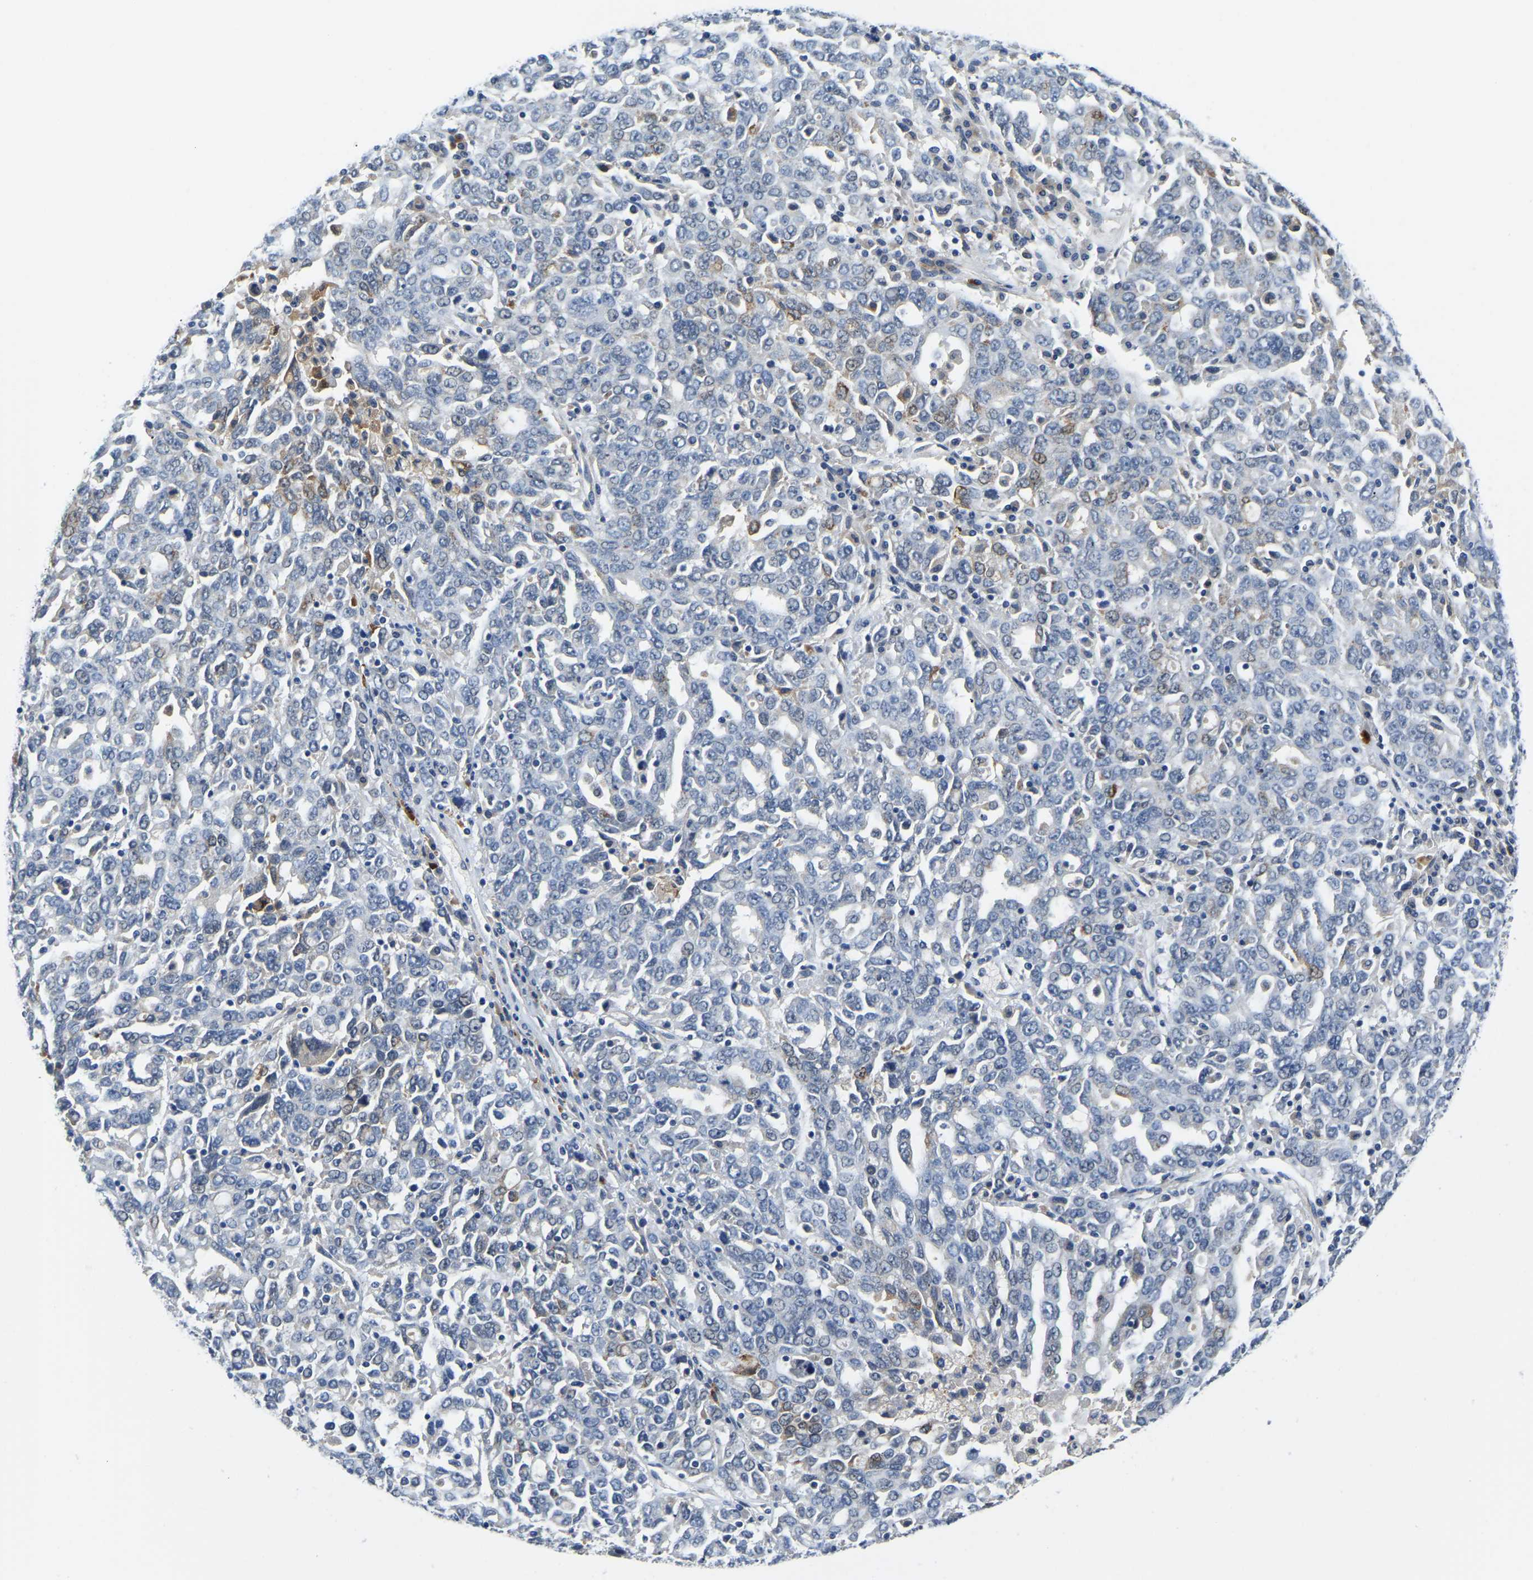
{"staining": {"intensity": "negative", "quantity": "none", "location": "none"}, "tissue": "ovarian cancer", "cell_type": "Tumor cells", "image_type": "cancer", "snomed": [{"axis": "morphology", "description": "Carcinoma, endometroid"}, {"axis": "topography", "description": "Ovary"}], "caption": "DAB (3,3'-diaminobenzidine) immunohistochemical staining of ovarian endometroid carcinoma displays no significant positivity in tumor cells.", "gene": "LIAS", "patient": {"sex": "female", "age": 62}}